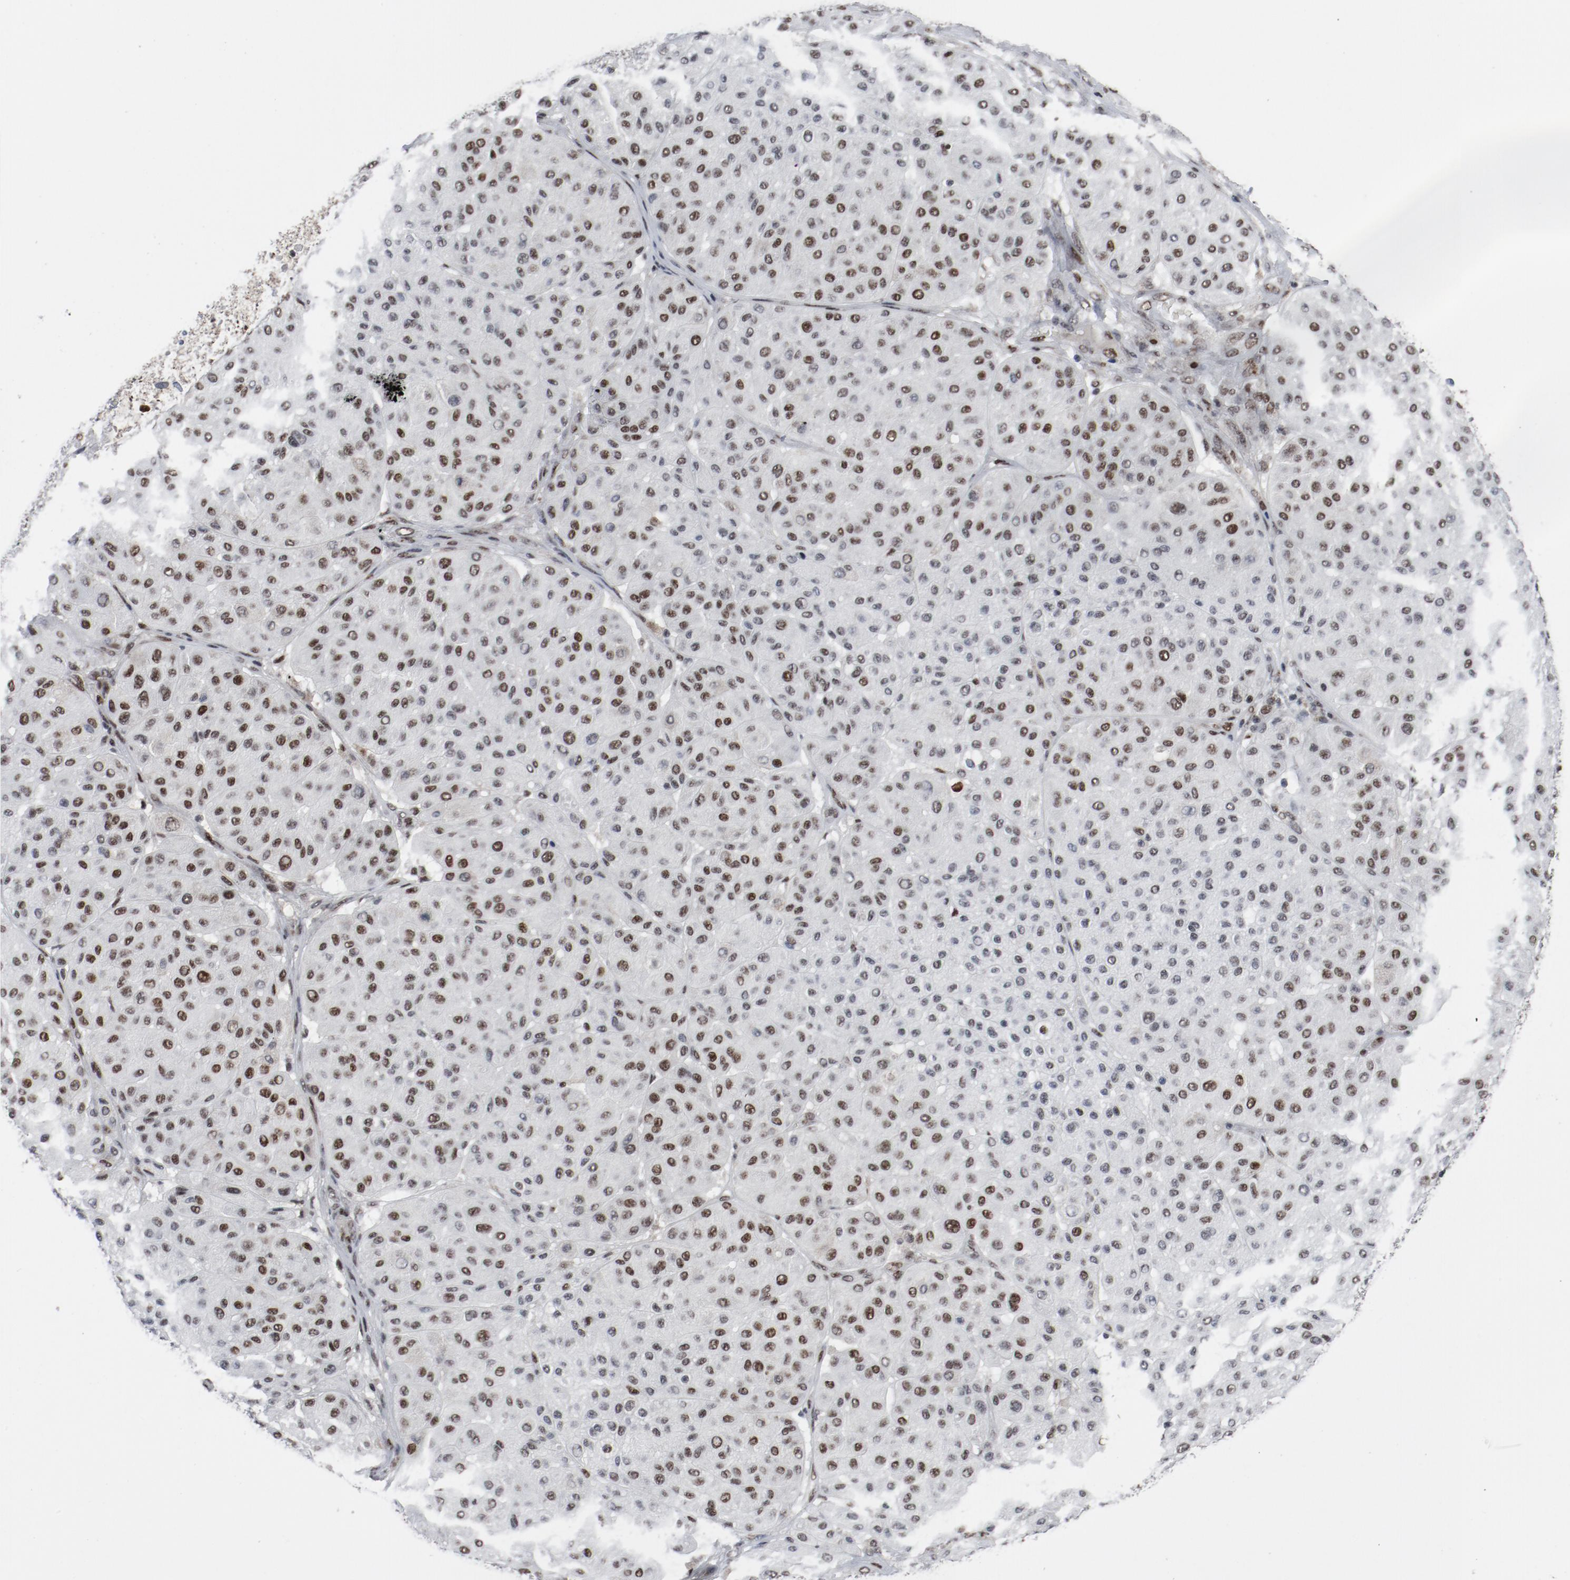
{"staining": {"intensity": "moderate", "quantity": "25%-75%", "location": "nuclear"}, "tissue": "melanoma", "cell_type": "Tumor cells", "image_type": "cancer", "snomed": [{"axis": "morphology", "description": "Normal tissue, NOS"}, {"axis": "morphology", "description": "Malignant melanoma, Metastatic site"}, {"axis": "topography", "description": "Skin"}], "caption": "Malignant melanoma (metastatic site) stained with IHC exhibits moderate nuclear staining in approximately 25%-75% of tumor cells.", "gene": "JMJD6", "patient": {"sex": "male", "age": 41}}